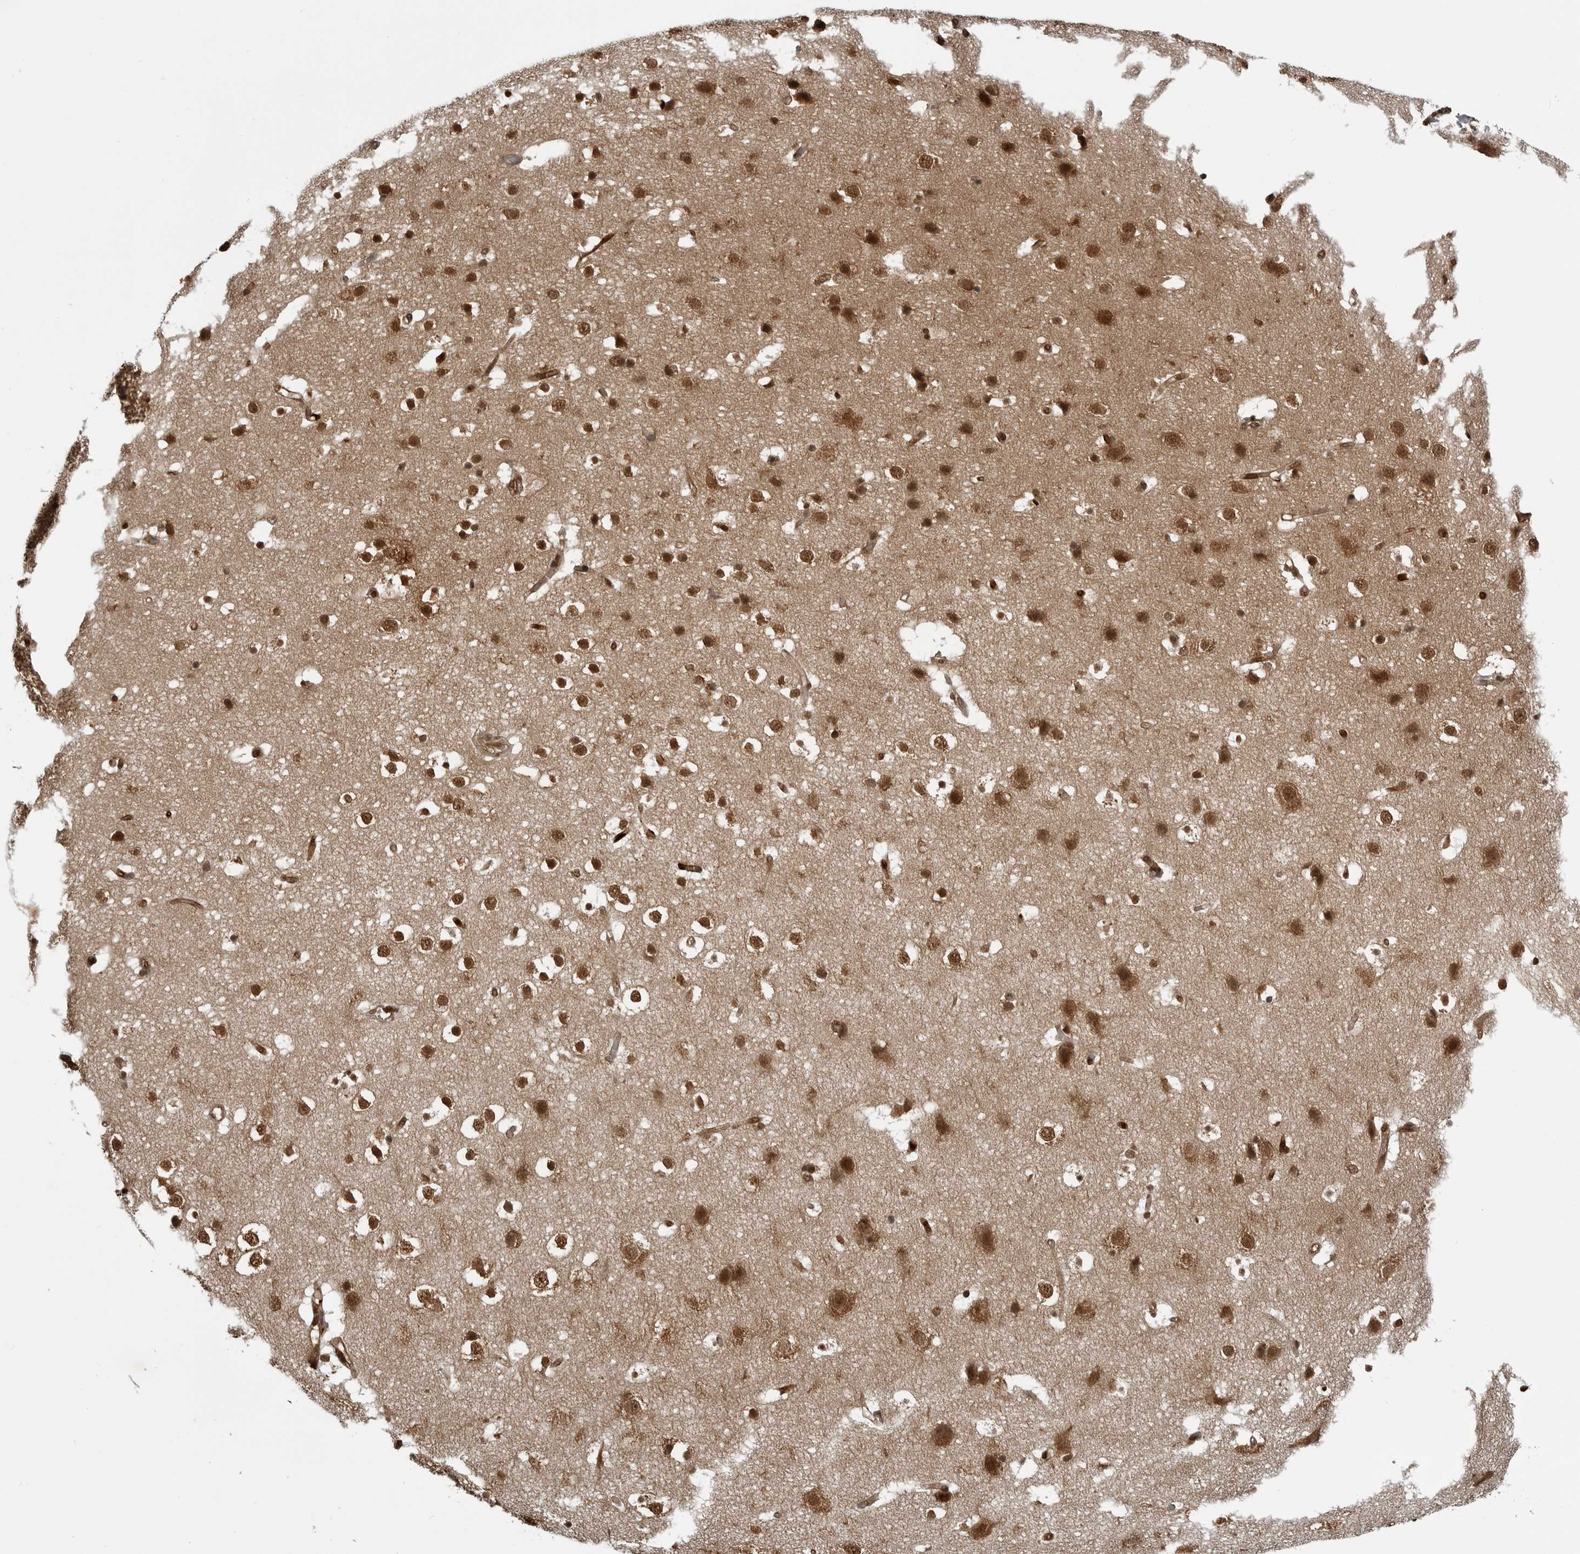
{"staining": {"intensity": "strong", "quantity": ">75%", "location": "cytoplasmic/membranous,nuclear"}, "tissue": "cerebral cortex", "cell_type": "Endothelial cells", "image_type": "normal", "snomed": [{"axis": "morphology", "description": "Normal tissue, NOS"}, {"axis": "topography", "description": "Cerebral cortex"}], "caption": "DAB (3,3'-diaminobenzidine) immunohistochemical staining of unremarkable cerebral cortex exhibits strong cytoplasmic/membranous,nuclear protein positivity in about >75% of endothelial cells. Immunohistochemistry stains the protein of interest in brown and the nuclei are stained blue.", "gene": "SMAD2", "patient": {"sex": "male", "age": 54}}